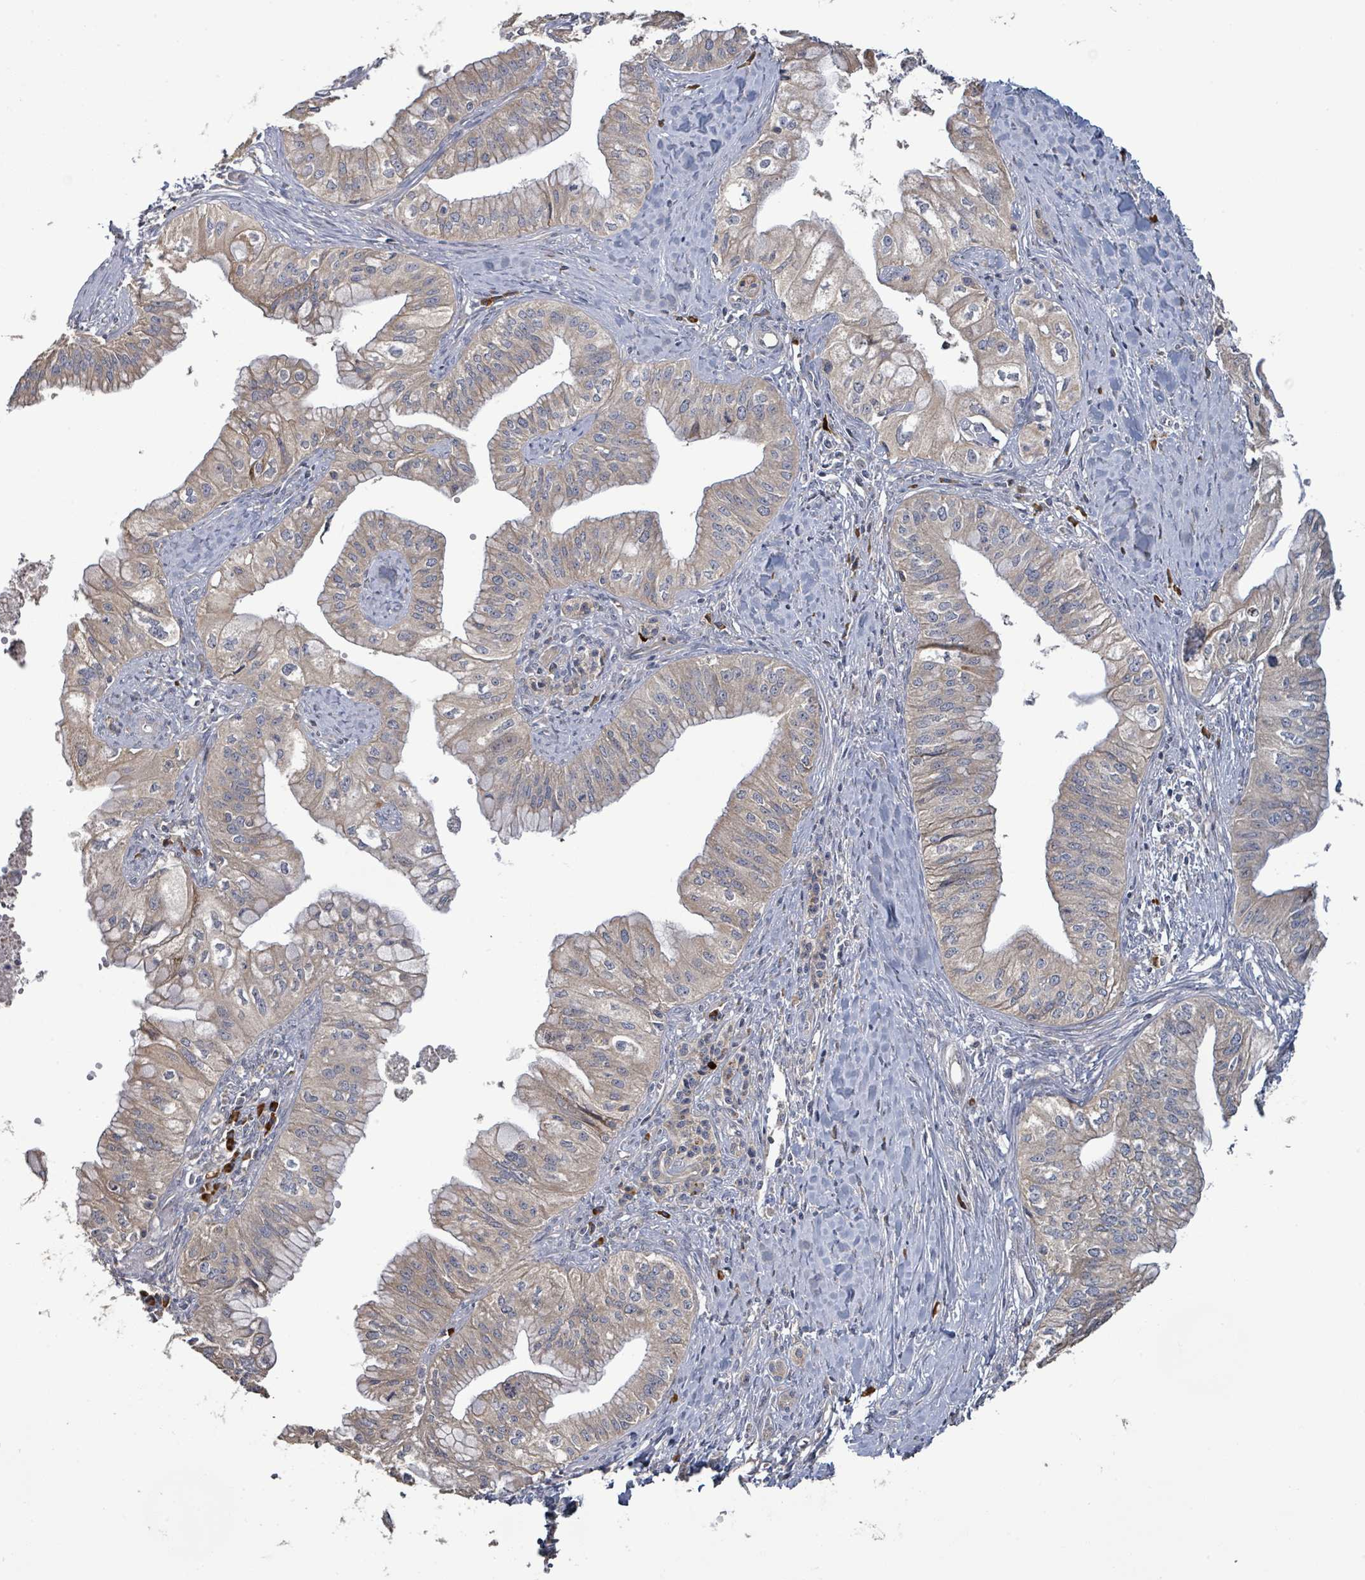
{"staining": {"intensity": "weak", "quantity": "25%-75%", "location": "cytoplasmic/membranous"}, "tissue": "pancreatic cancer", "cell_type": "Tumor cells", "image_type": "cancer", "snomed": [{"axis": "morphology", "description": "Adenocarcinoma, NOS"}, {"axis": "topography", "description": "Pancreas"}], "caption": "High-magnification brightfield microscopy of pancreatic cancer stained with DAB (brown) and counterstained with hematoxylin (blue). tumor cells exhibit weak cytoplasmic/membranous staining is appreciated in approximately25%-75% of cells. (Brightfield microscopy of DAB IHC at high magnification).", "gene": "KCNS2", "patient": {"sex": "male", "age": 71}}